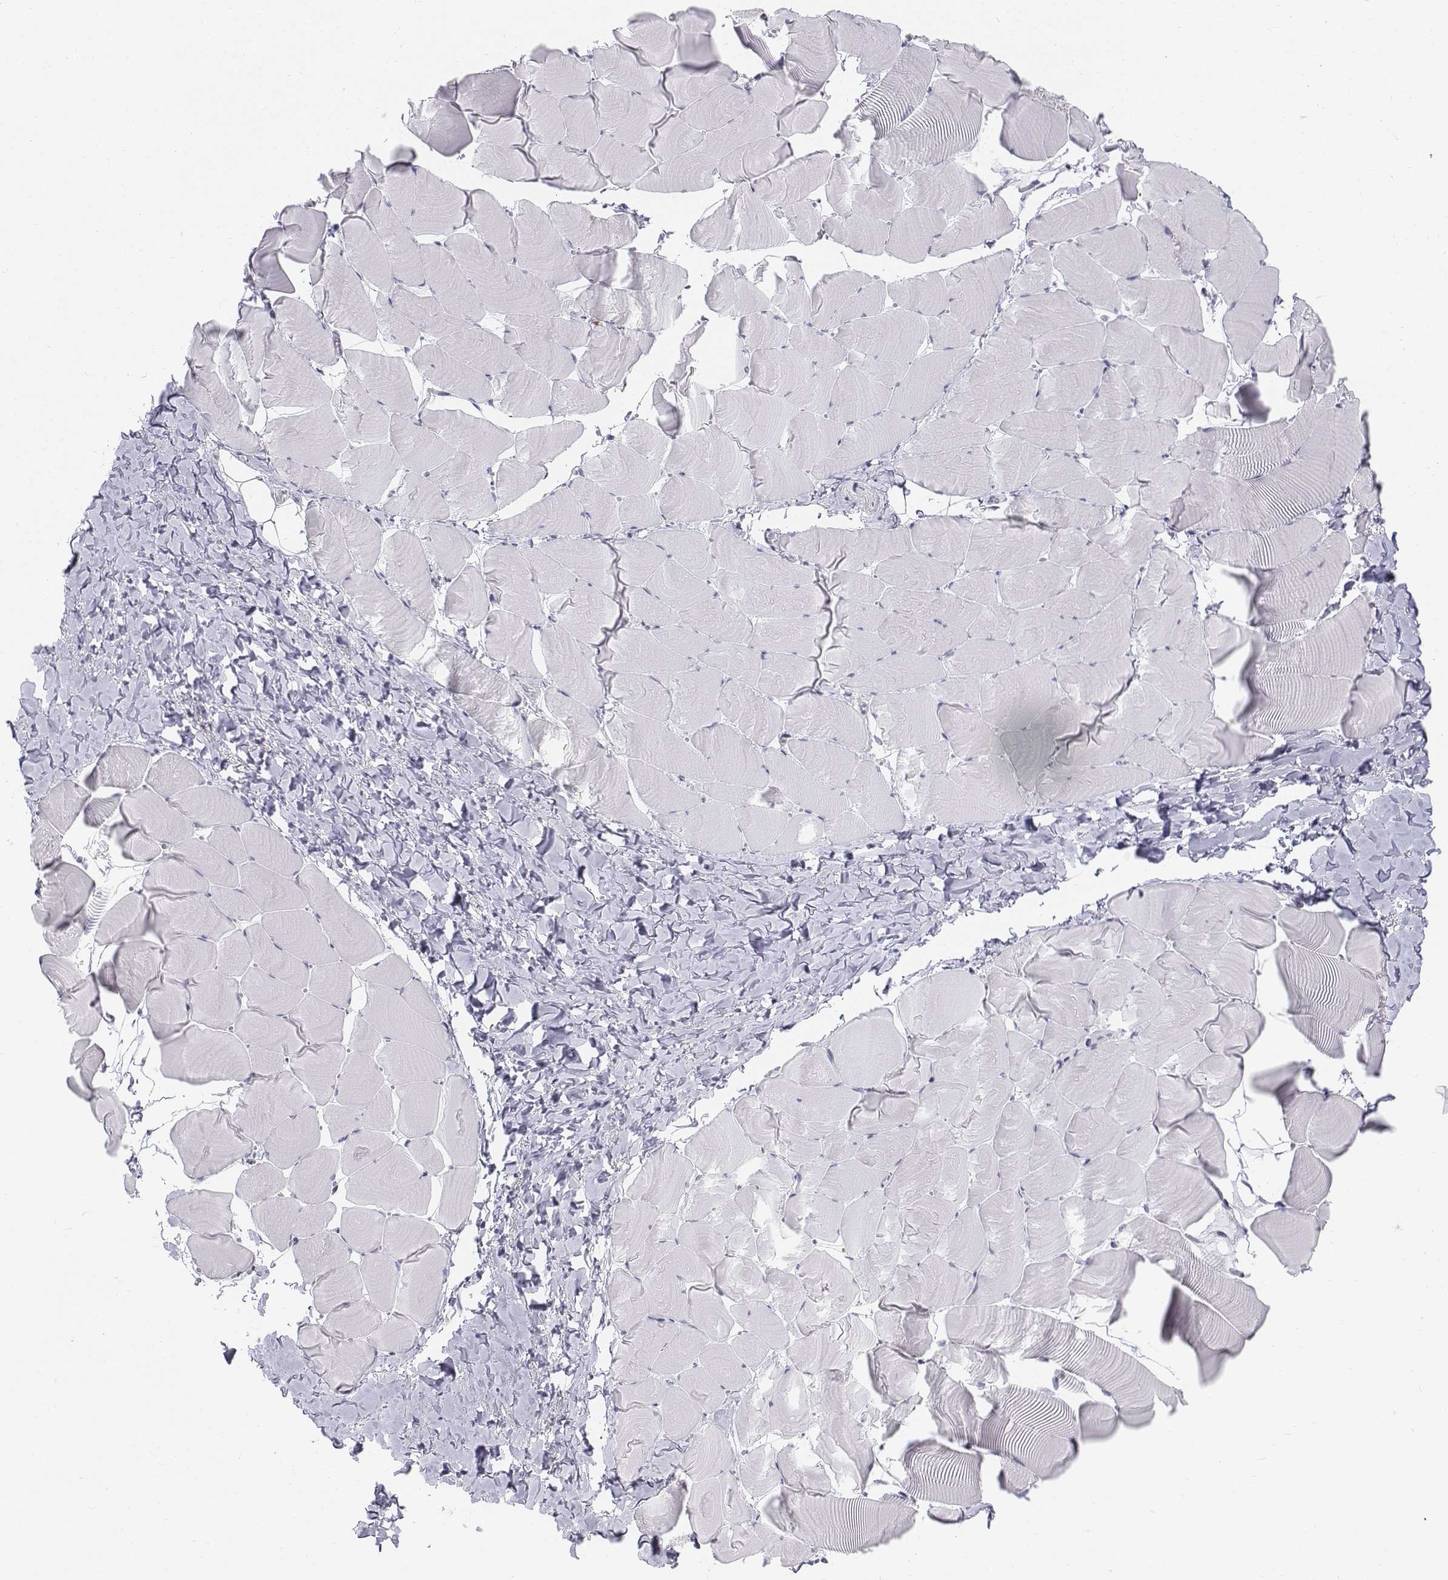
{"staining": {"intensity": "negative", "quantity": "none", "location": "none"}, "tissue": "skeletal muscle", "cell_type": "Myocytes", "image_type": "normal", "snomed": [{"axis": "morphology", "description": "Normal tissue, NOS"}, {"axis": "topography", "description": "Skeletal muscle"}], "caption": "The immunohistochemistry (IHC) image has no significant positivity in myocytes of skeletal muscle.", "gene": "PENK", "patient": {"sex": "male", "age": 25}}